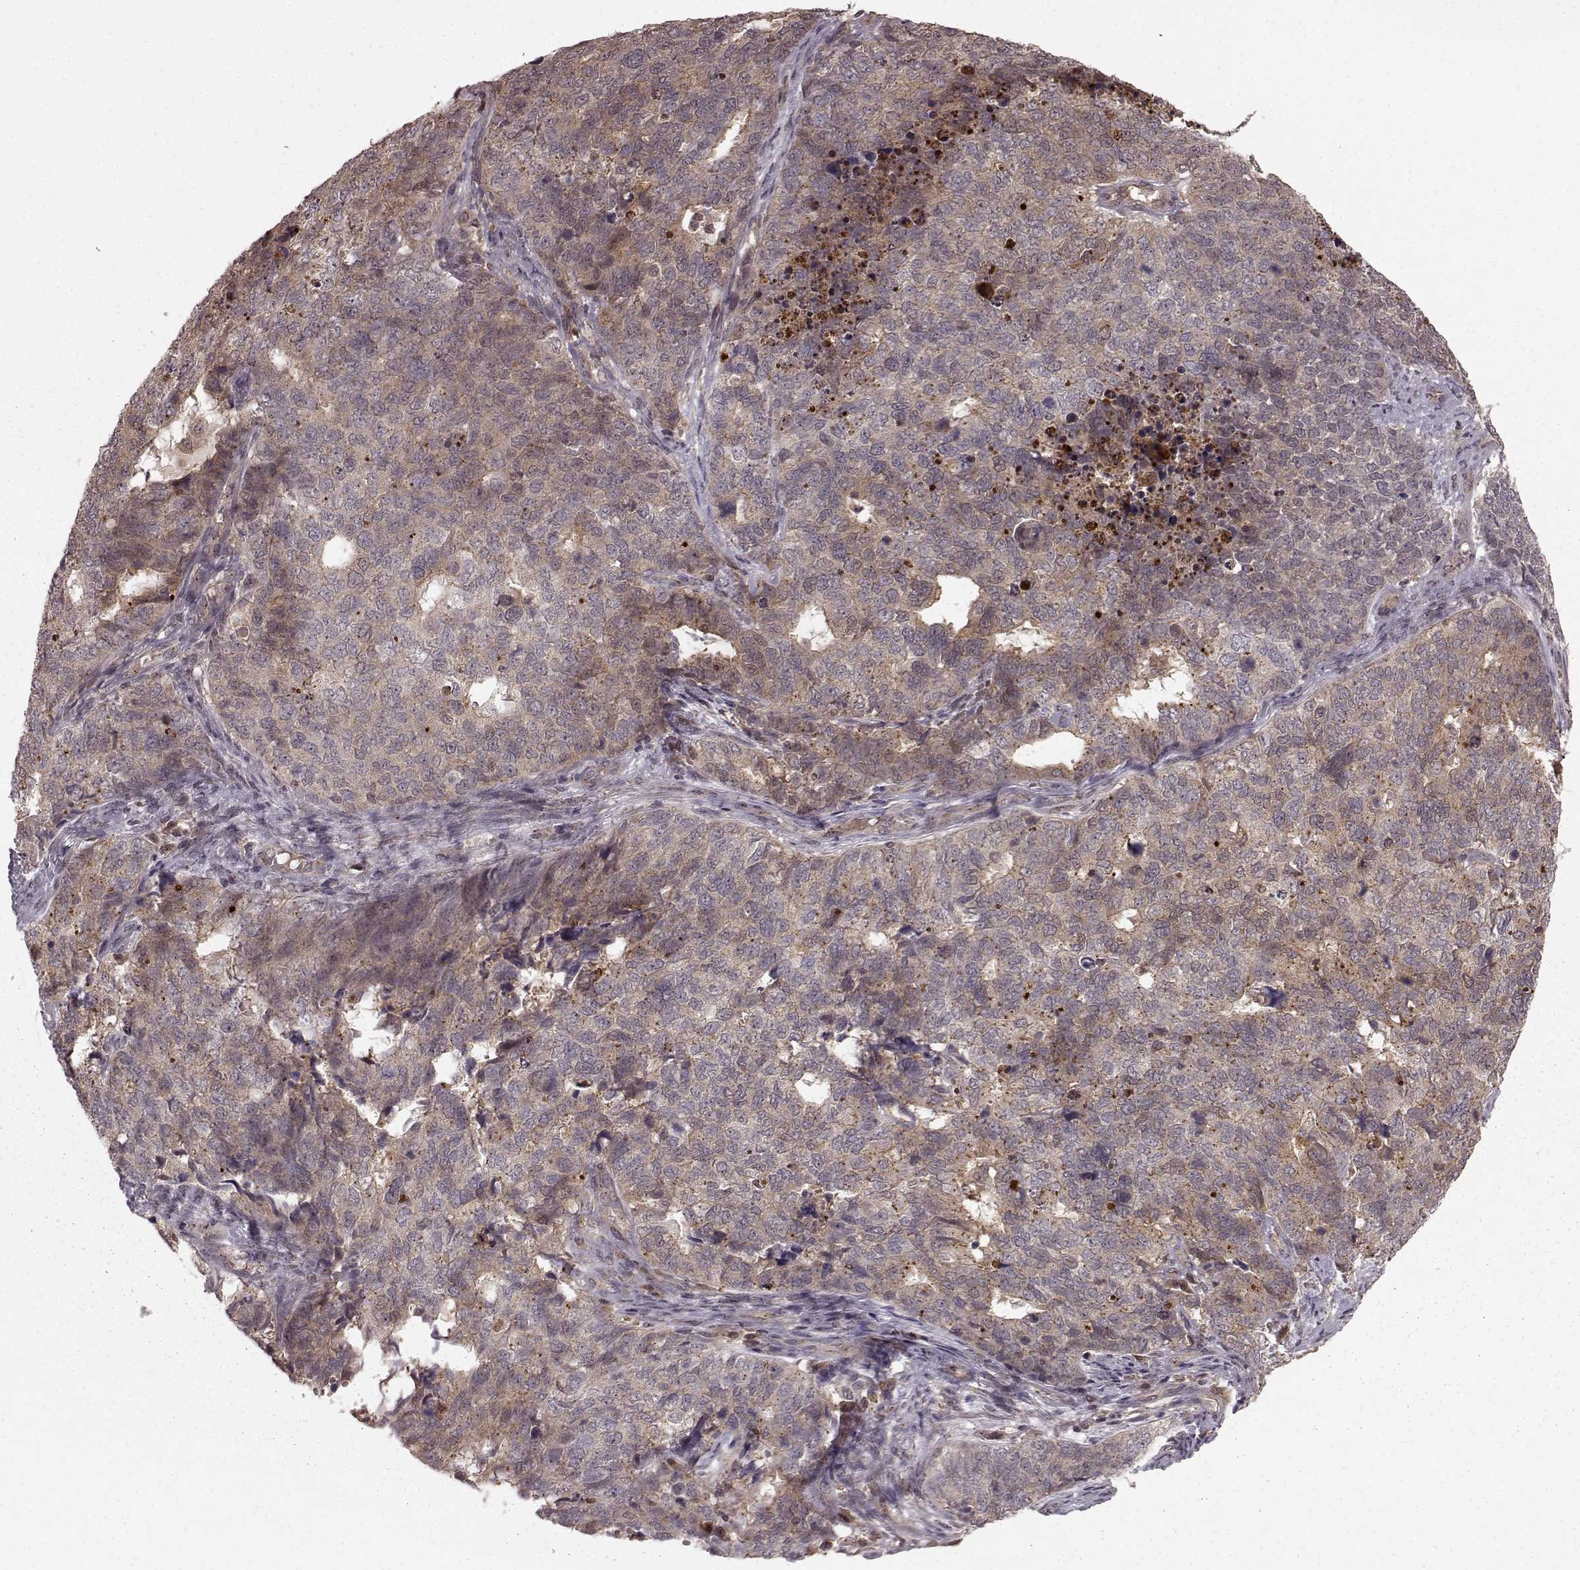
{"staining": {"intensity": "weak", "quantity": "25%-75%", "location": "cytoplasmic/membranous"}, "tissue": "cervical cancer", "cell_type": "Tumor cells", "image_type": "cancer", "snomed": [{"axis": "morphology", "description": "Squamous cell carcinoma, NOS"}, {"axis": "topography", "description": "Cervix"}], "caption": "This is an image of immunohistochemistry staining of cervical cancer (squamous cell carcinoma), which shows weak positivity in the cytoplasmic/membranous of tumor cells.", "gene": "GSS", "patient": {"sex": "female", "age": 63}}